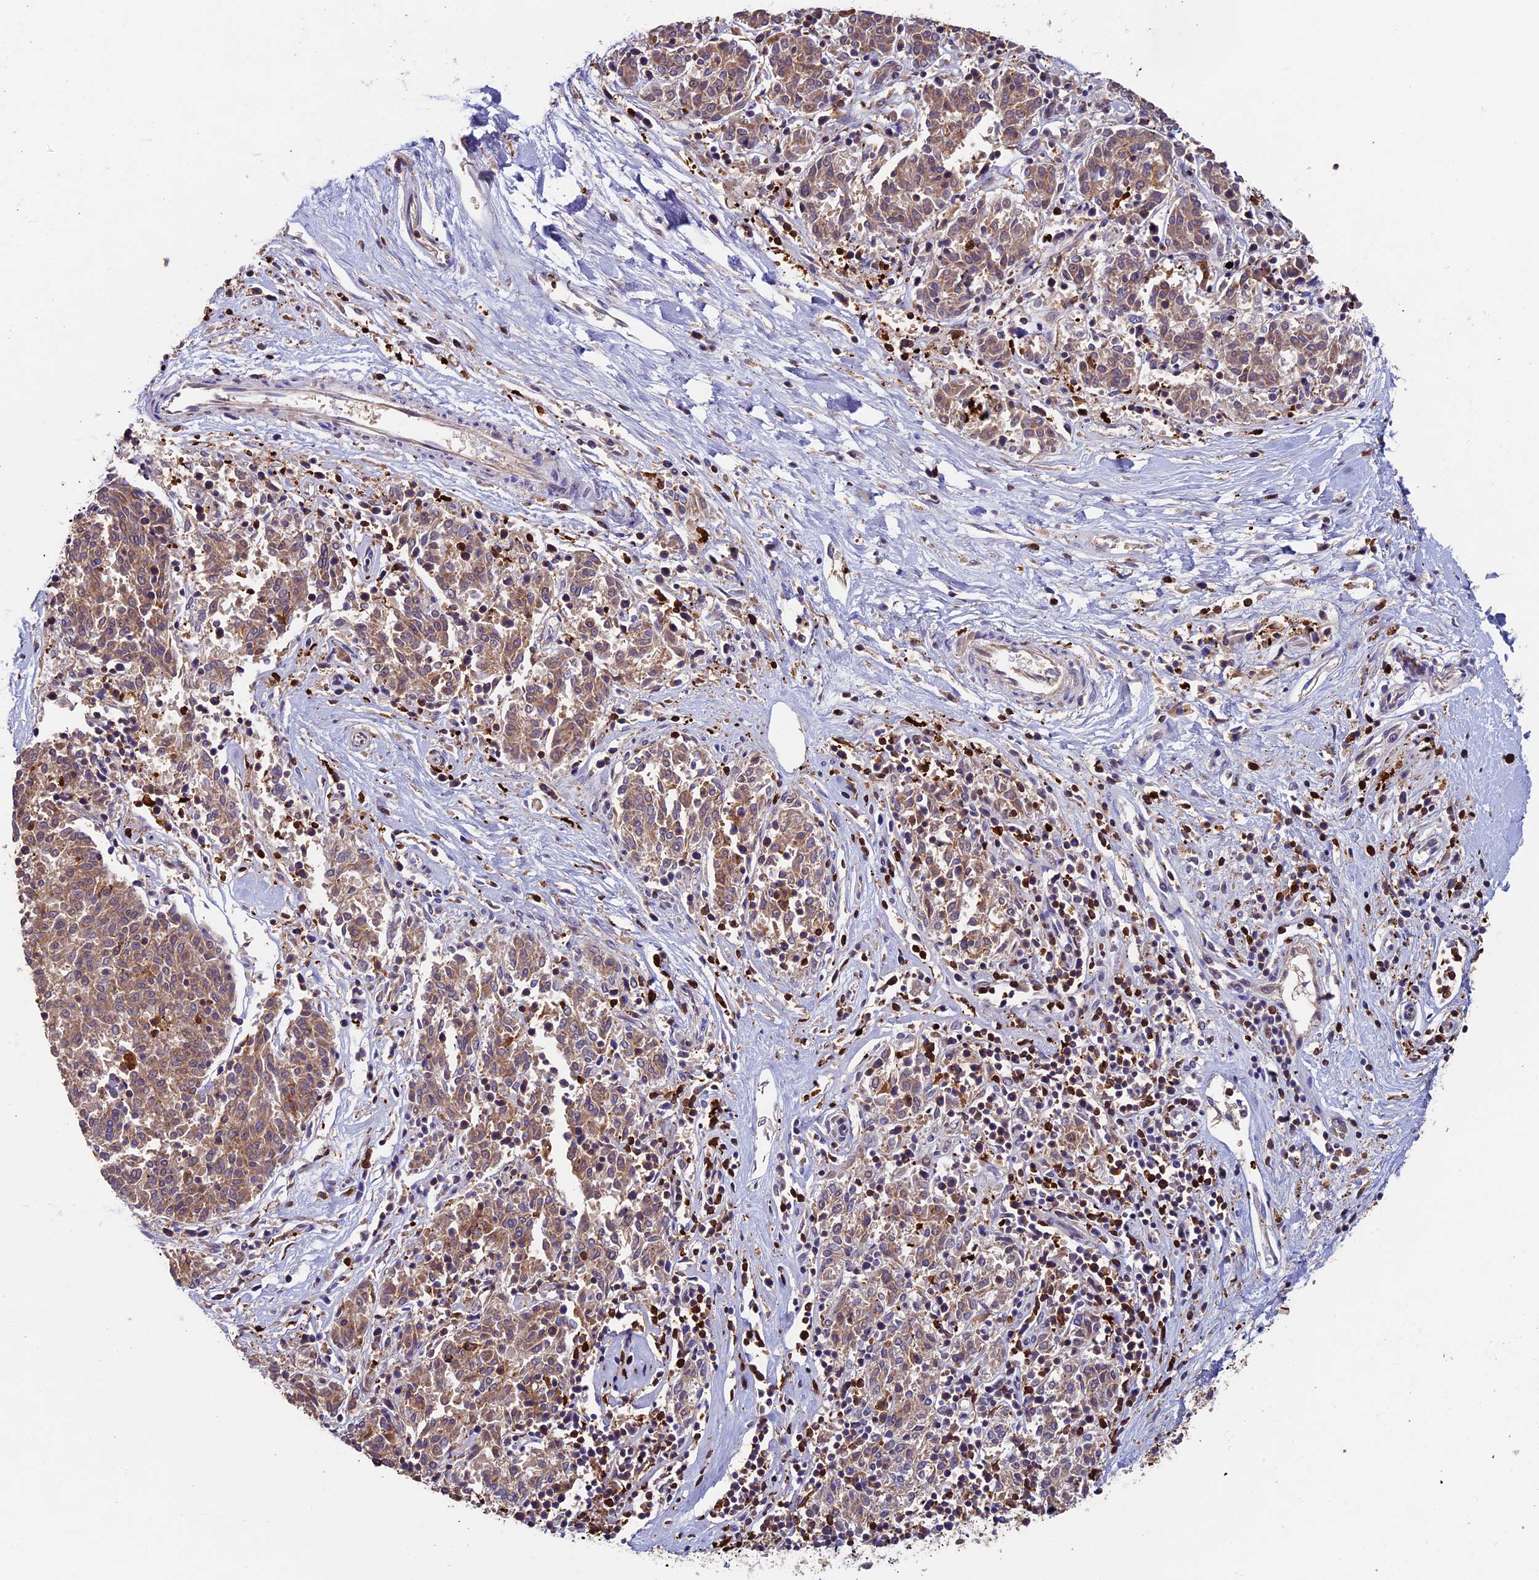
{"staining": {"intensity": "moderate", "quantity": ">75%", "location": "cytoplasmic/membranous"}, "tissue": "melanoma", "cell_type": "Tumor cells", "image_type": "cancer", "snomed": [{"axis": "morphology", "description": "Malignant melanoma, NOS"}, {"axis": "topography", "description": "Skin"}], "caption": "IHC micrograph of malignant melanoma stained for a protein (brown), which demonstrates medium levels of moderate cytoplasmic/membranous positivity in approximately >75% of tumor cells.", "gene": "ADAT1", "patient": {"sex": "female", "age": 72}}